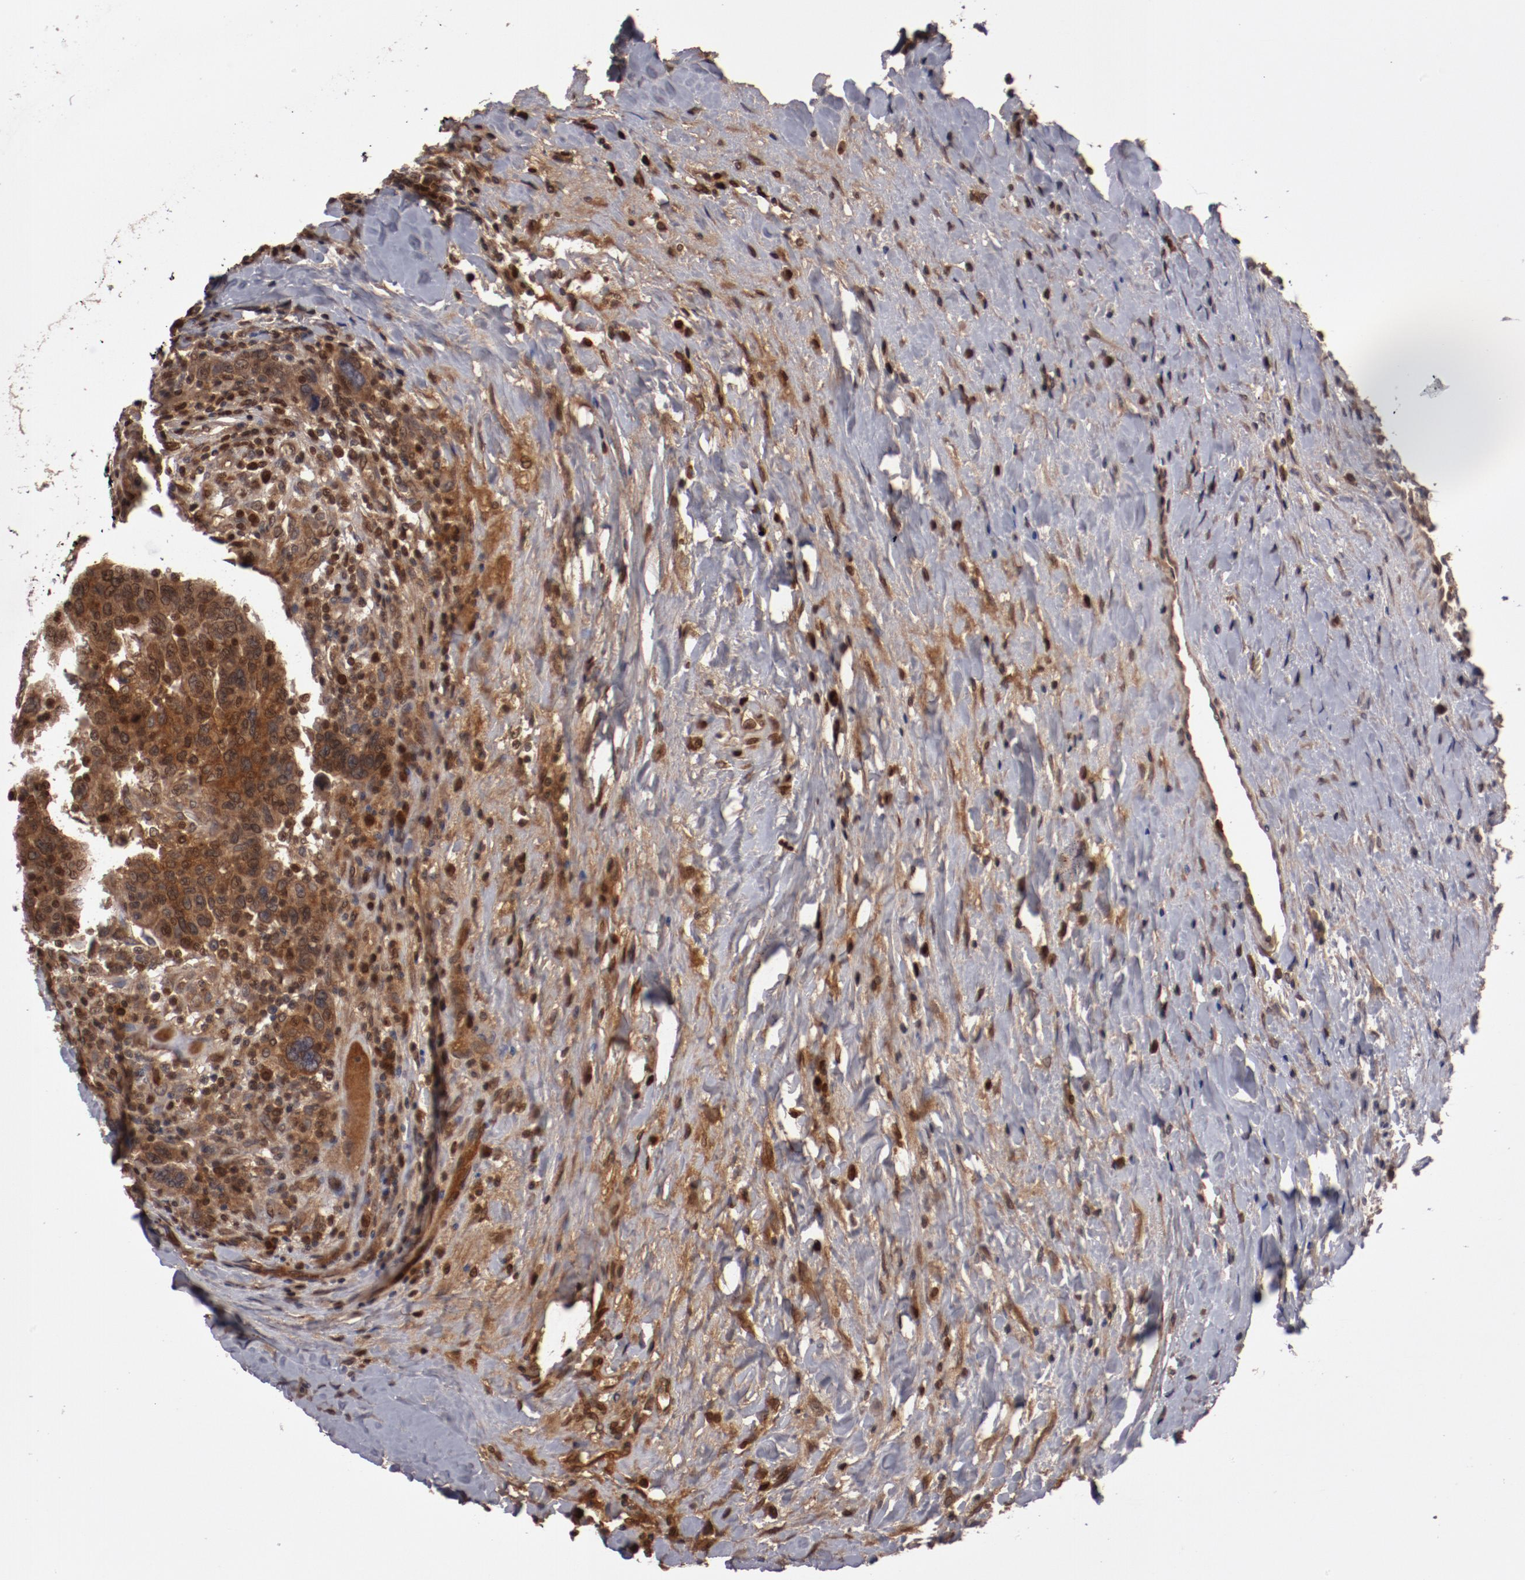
{"staining": {"intensity": "weak", "quantity": ">75%", "location": "cytoplasmic/membranous"}, "tissue": "breast cancer", "cell_type": "Tumor cells", "image_type": "cancer", "snomed": [{"axis": "morphology", "description": "Duct carcinoma"}, {"axis": "topography", "description": "Breast"}], "caption": "Immunohistochemistry (IHC) image of neoplastic tissue: human infiltrating ductal carcinoma (breast) stained using immunohistochemistry shows low levels of weak protein expression localized specifically in the cytoplasmic/membranous of tumor cells, appearing as a cytoplasmic/membranous brown color.", "gene": "SERPINA7", "patient": {"sex": "female", "age": 37}}